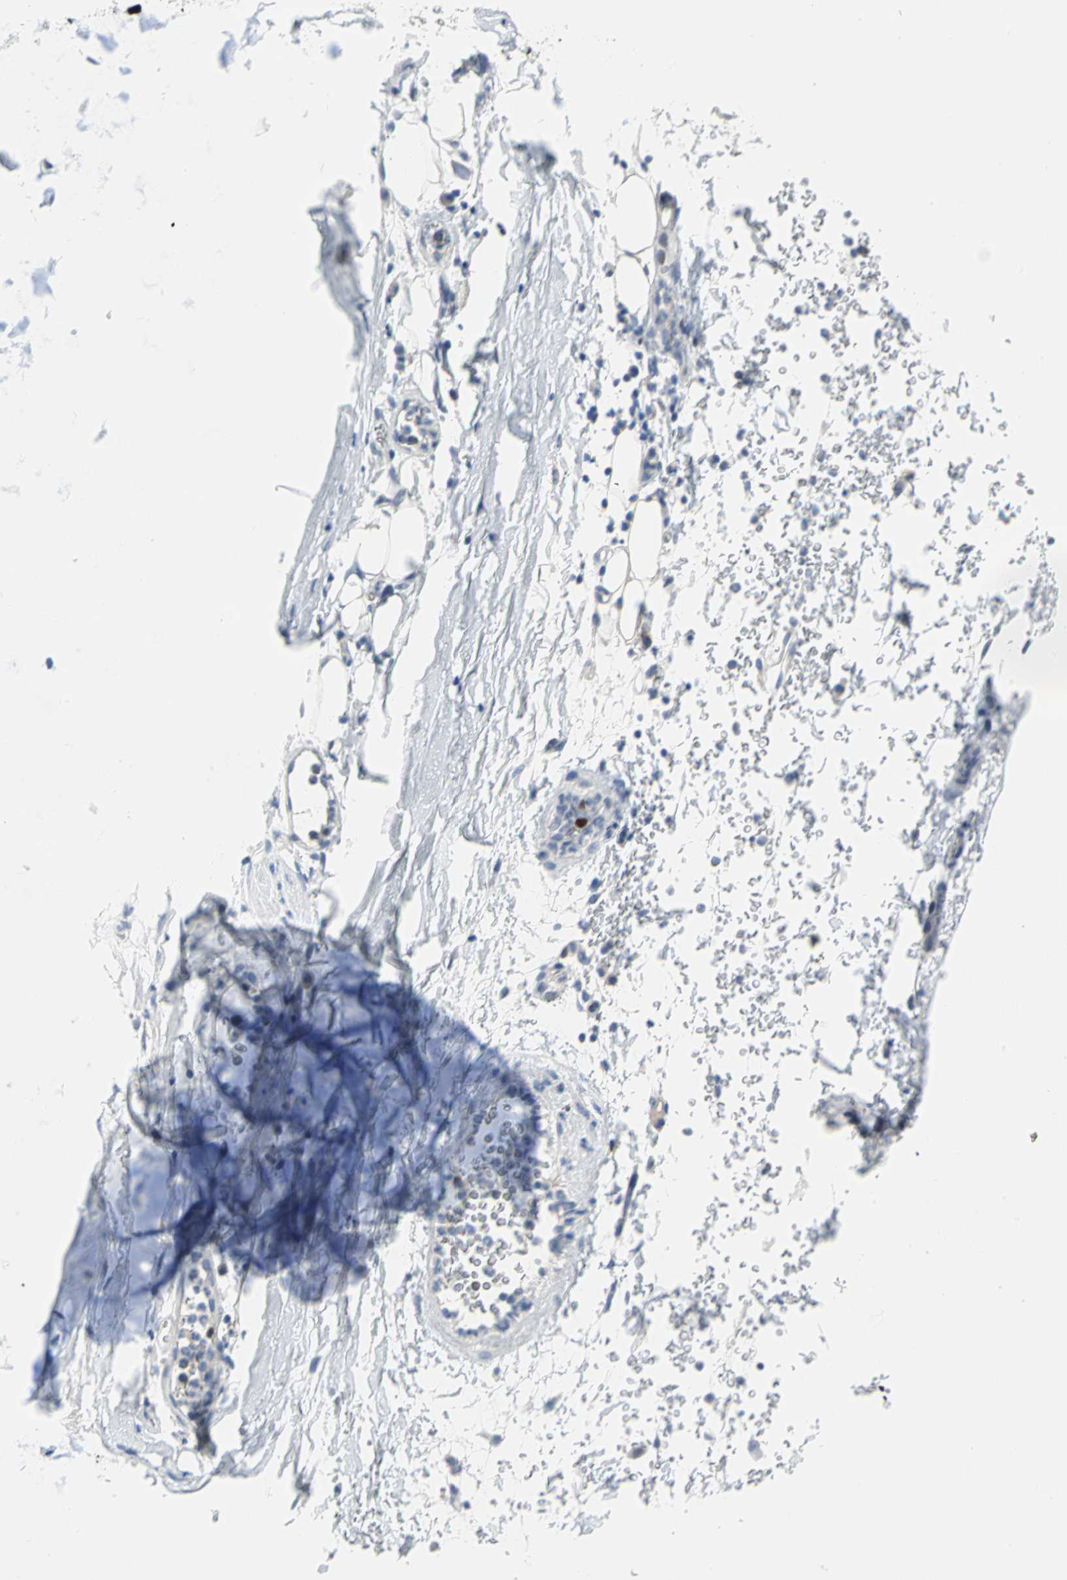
{"staining": {"intensity": "negative", "quantity": "none", "location": "none"}, "tissue": "adipose tissue", "cell_type": "Adipocytes", "image_type": "normal", "snomed": [{"axis": "morphology", "description": "Normal tissue, NOS"}, {"axis": "topography", "description": "Cartilage tissue"}, {"axis": "topography", "description": "Bronchus"}], "caption": "The photomicrograph demonstrates no significant expression in adipocytes of adipose tissue.", "gene": "MCM3", "patient": {"sex": "female", "age": 73}}